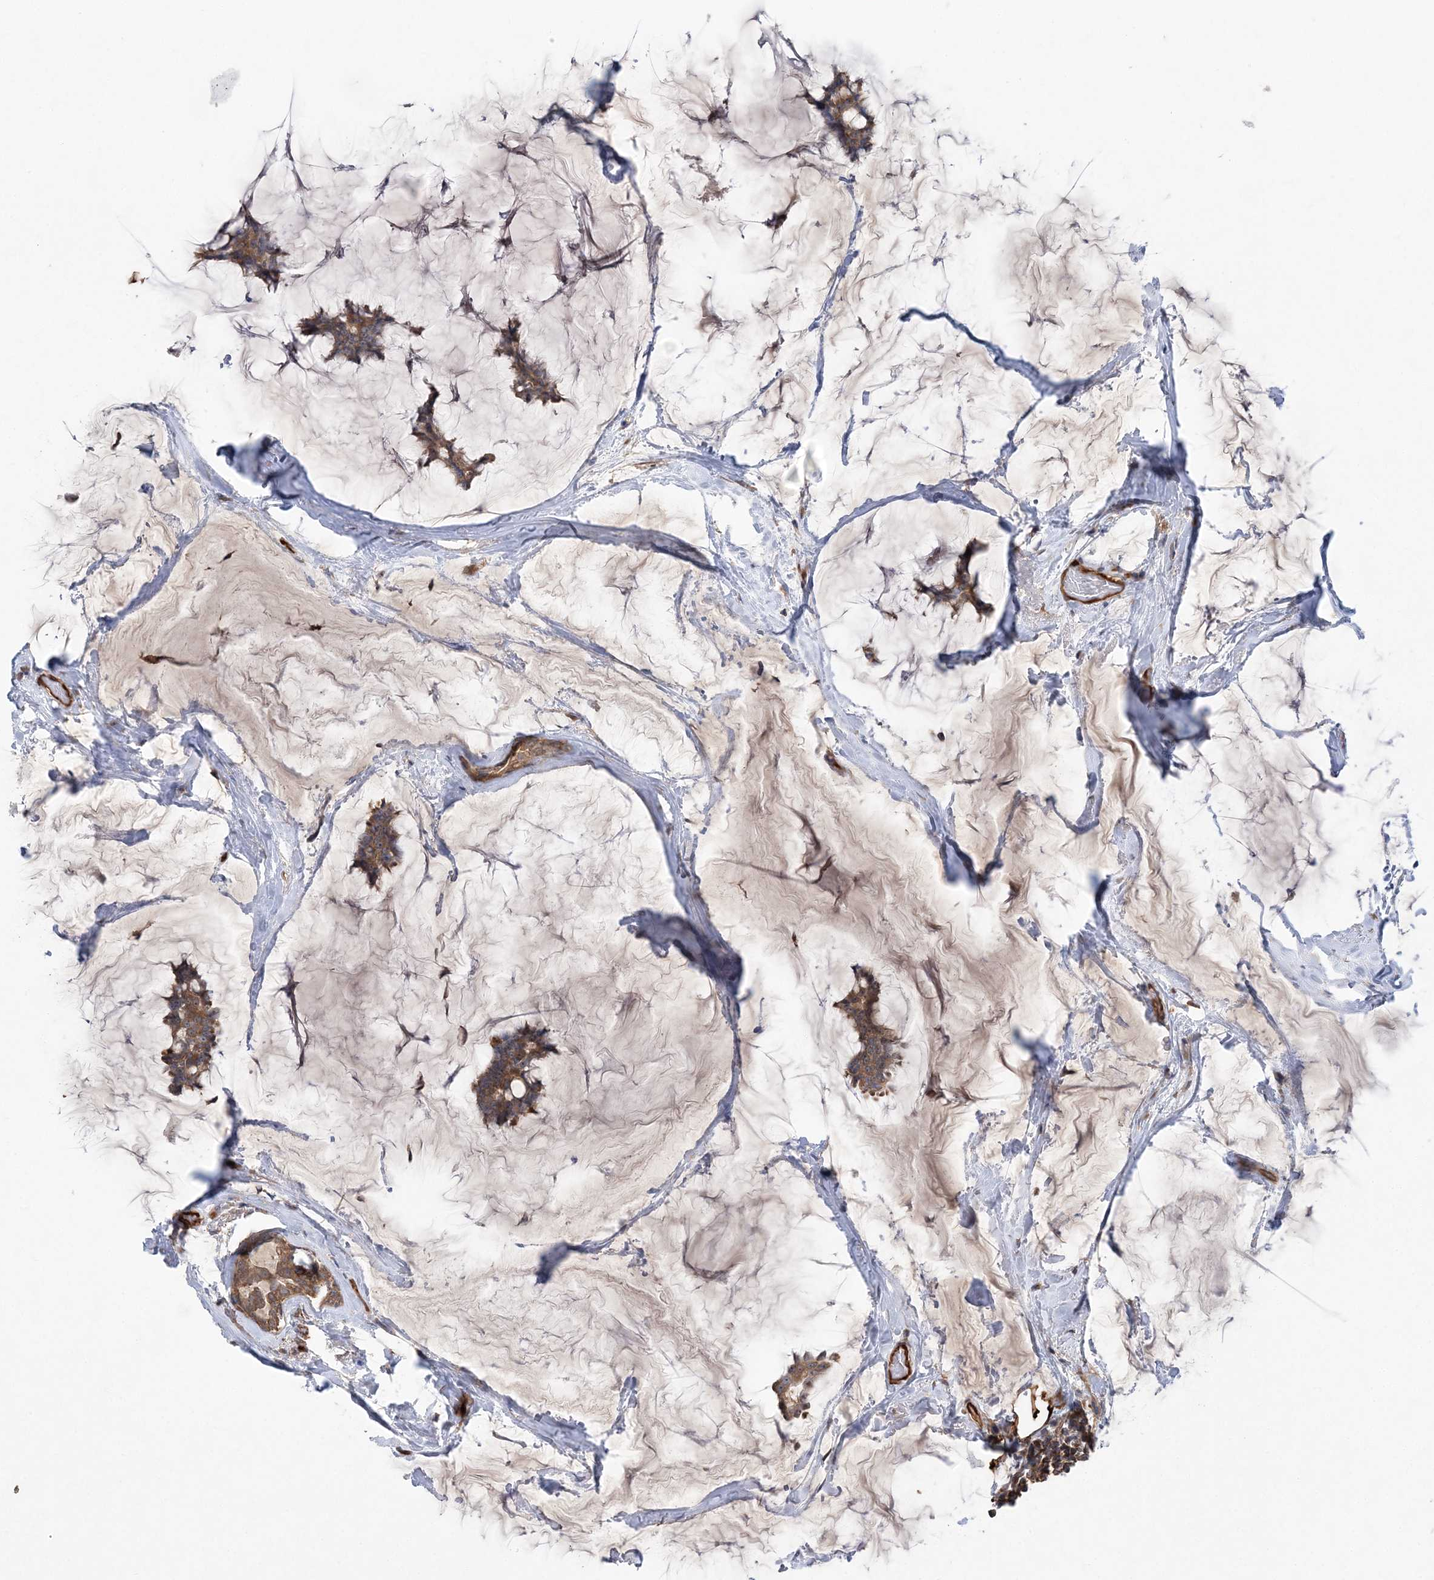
{"staining": {"intensity": "moderate", "quantity": ">75%", "location": "cytoplasmic/membranous"}, "tissue": "breast cancer", "cell_type": "Tumor cells", "image_type": "cancer", "snomed": [{"axis": "morphology", "description": "Duct carcinoma"}, {"axis": "topography", "description": "Breast"}], "caption": "Infiltrating ductal carcinoma (breast) stained for a protein (brown) demonstrates moderate cytoplasmic/membranous positive expression in about >75% of tumor cells.", "gene": "ACAP2", "patient": {"sex": "female", "age": 93}}